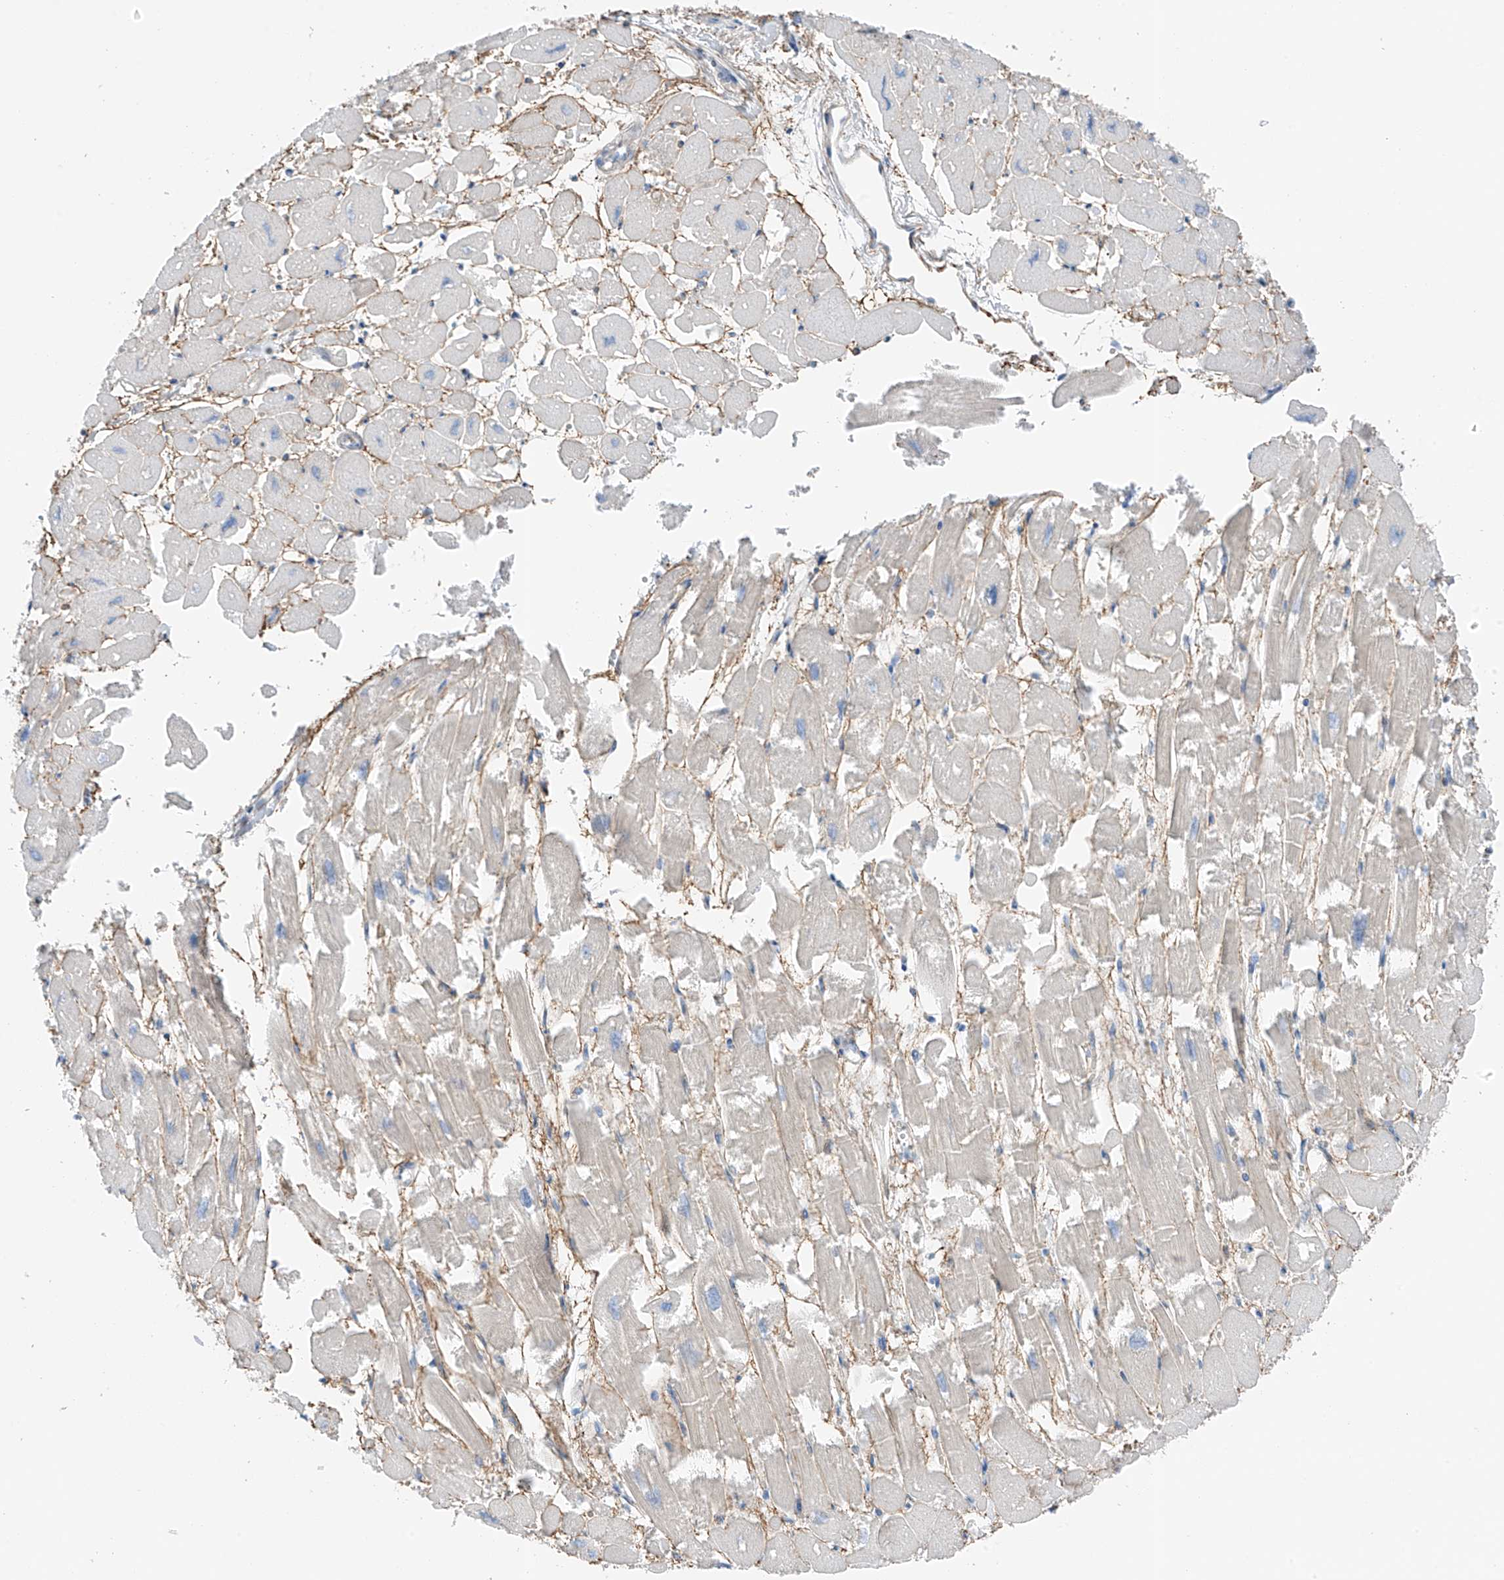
{"staining": {"intensity": "negative", "quantity": "none", "location": "none"}, "tissue": "heart muscle", "cell_type": "Cardiomyocytes", "image_type": "normal", "snomed": [{"axis": "morphology", "description": "Normal tissue, NOS"}, {"axis": "topography", "description": "Heart"}], "caption": "High magnification brightfield microscopy of normal heart muscle stained with DAB (brown) and counterstained with hematoxylin (blue): cardiomyocytes show no significant expression. (DAB (3,3'-diaminobenzidine) IHC visualized using brightfield microscopy, high magnification).", "gene": "NALCN", "patient": {"sex": "male", "age": 54}}